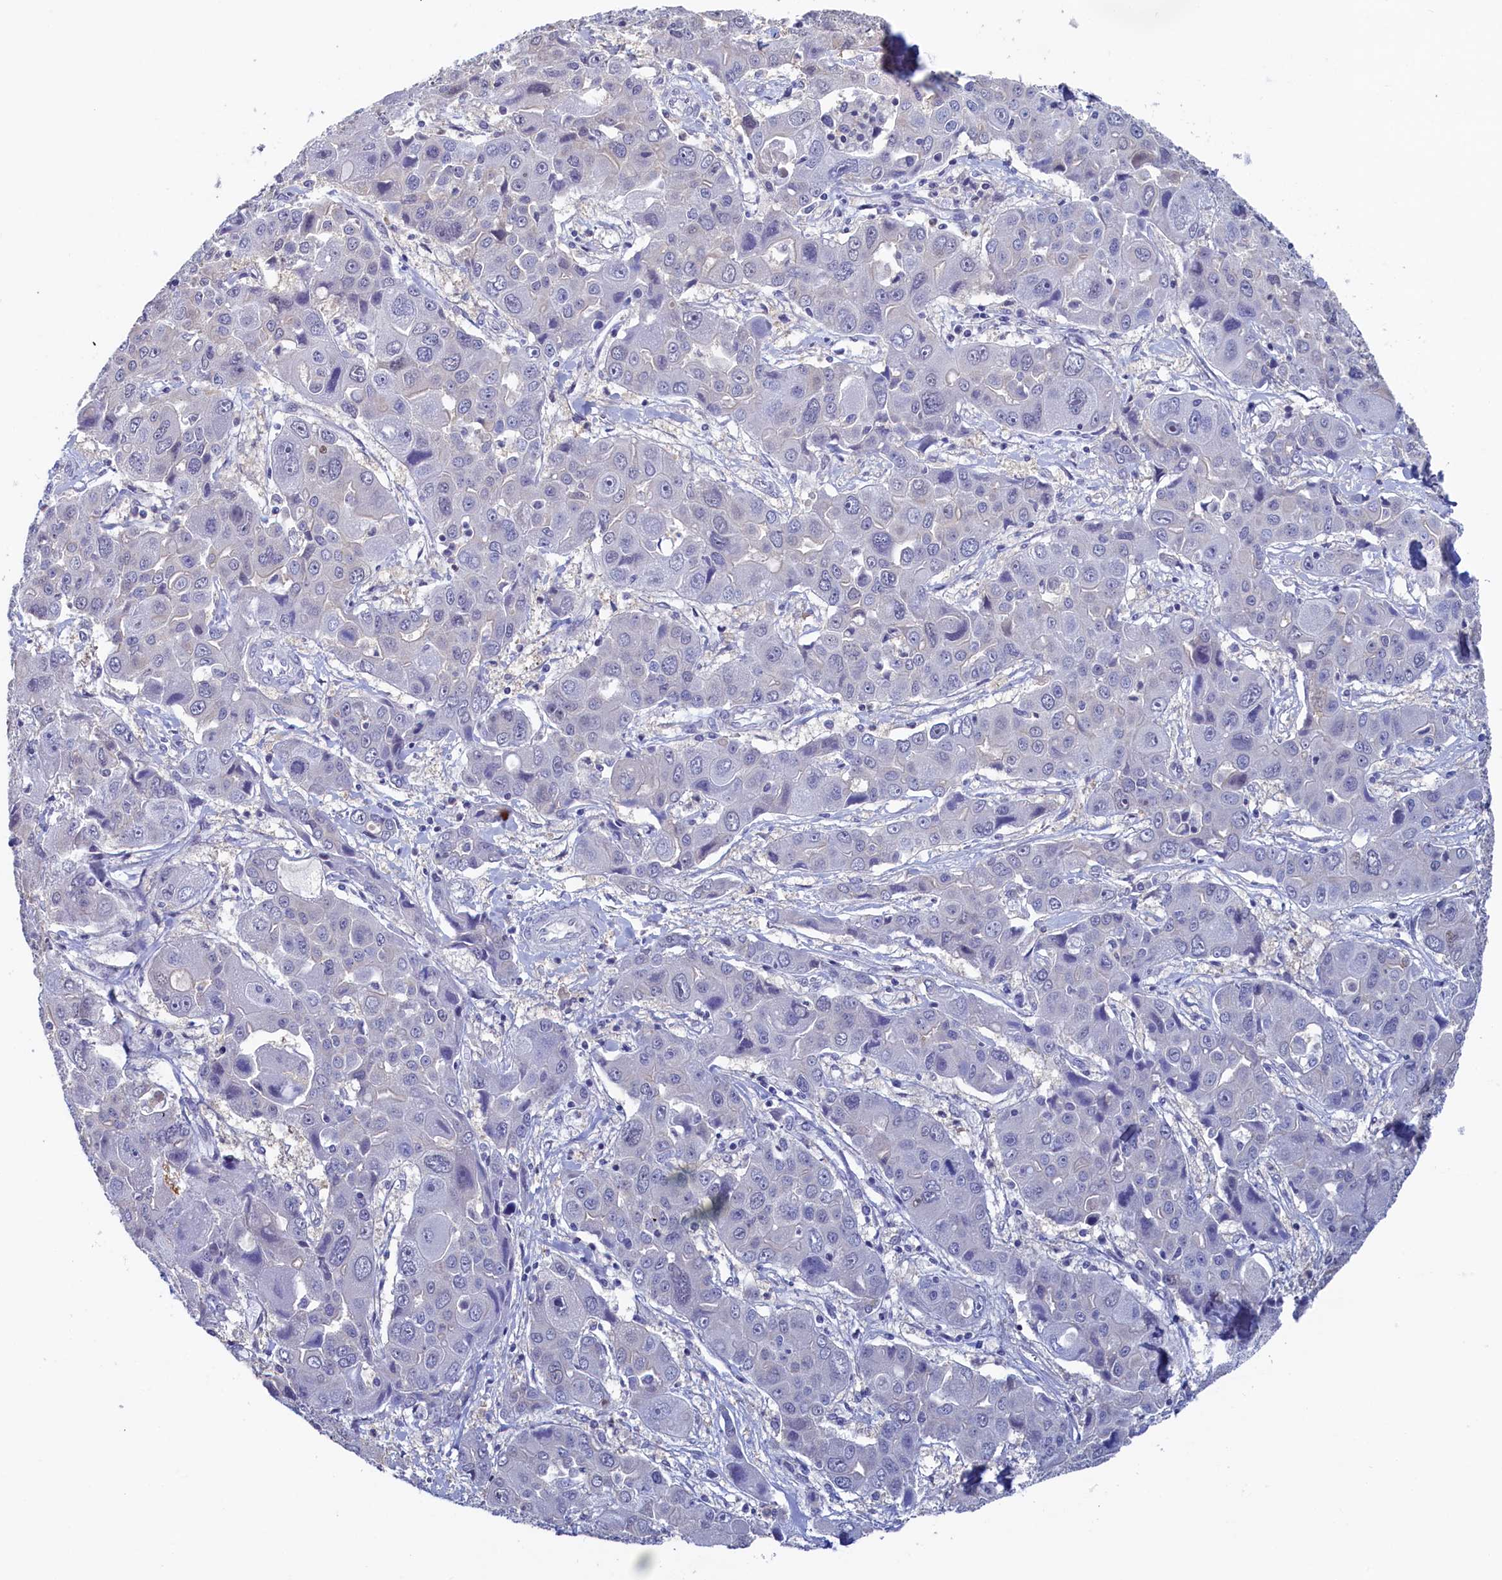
{"staining": {"intensity": "negative", "quantity": "none", "location": "none"}, "tissue": "liver cancer", "cell_type": "Tumor cells", "image_type": "cancer", "snomed": [{"axis": "morphology", "description": "Cholangiocarcinoma"}, {"axis": "topography", "description": "Liver"}], "caption": "Liver cancer (cholangiocarcinoma) stained for a protein using immunohistochemistry (IHC) demonstrates no expression tumor cells.", "gene": "MOSPD3", "patient": {"sex": "male", "age": 67}}